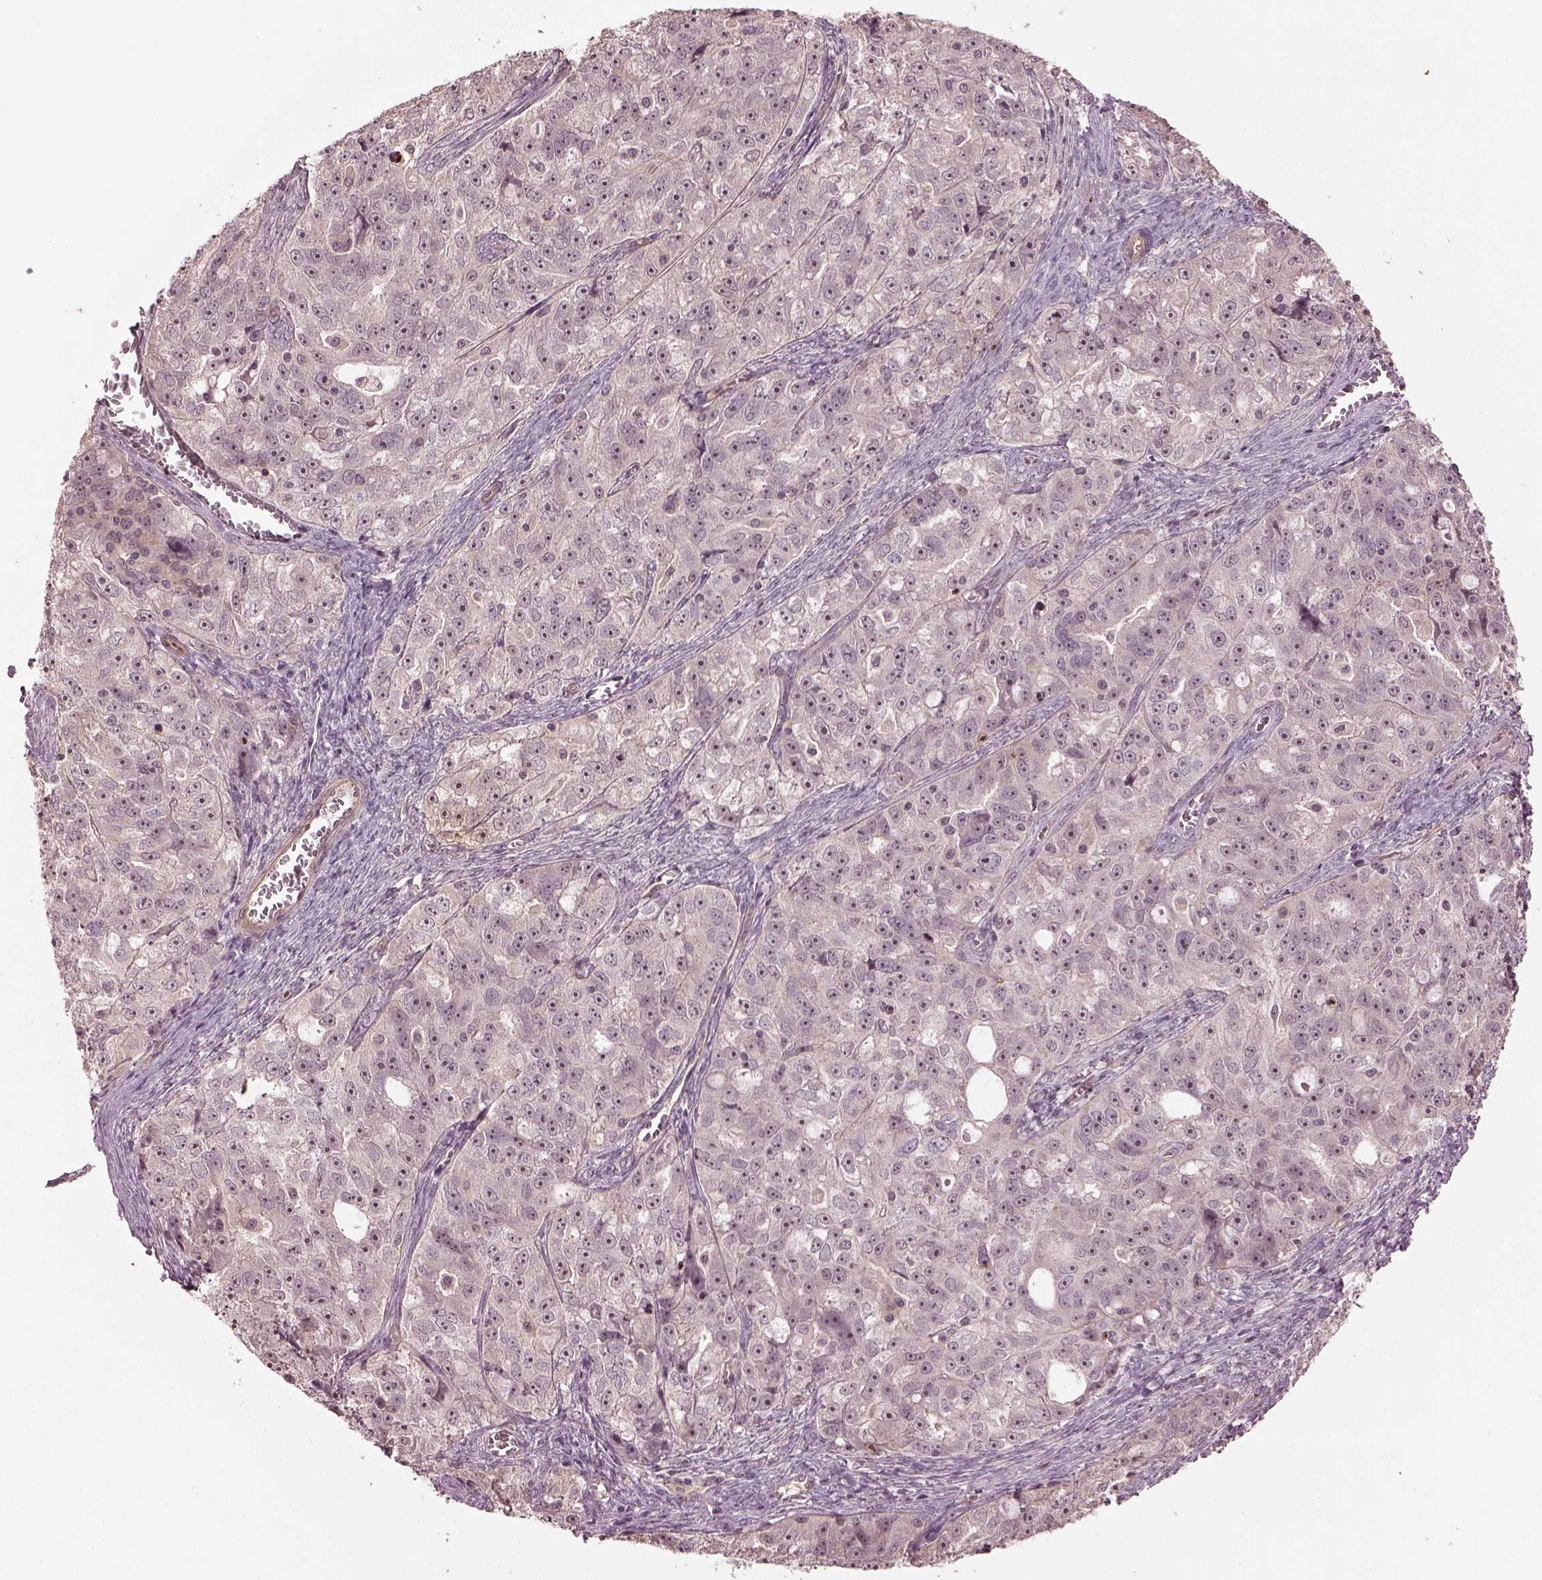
{"staining": {"intensity": "moderate", "quantity": ">75%", "location": "nuclear"}, "tissue": "ovarian cancer", "cell_type": "Tumor cells", "image_type": "cancer", "snomed": [{"axis": "morphology", "description": "Cystadenocarcinoma, serous, NOS"}, {"axis": "topography", "description": "Ovary"}], "caption": "An image showing moderate nuclear expression in approximately >75% of tumor cells in ovarian cancer (serous cystadenocarcinoma), as visualized by brown immunohistochemical staining.", "gene": "GNRH1", "patient": {"sex": "female", "age": 51}}